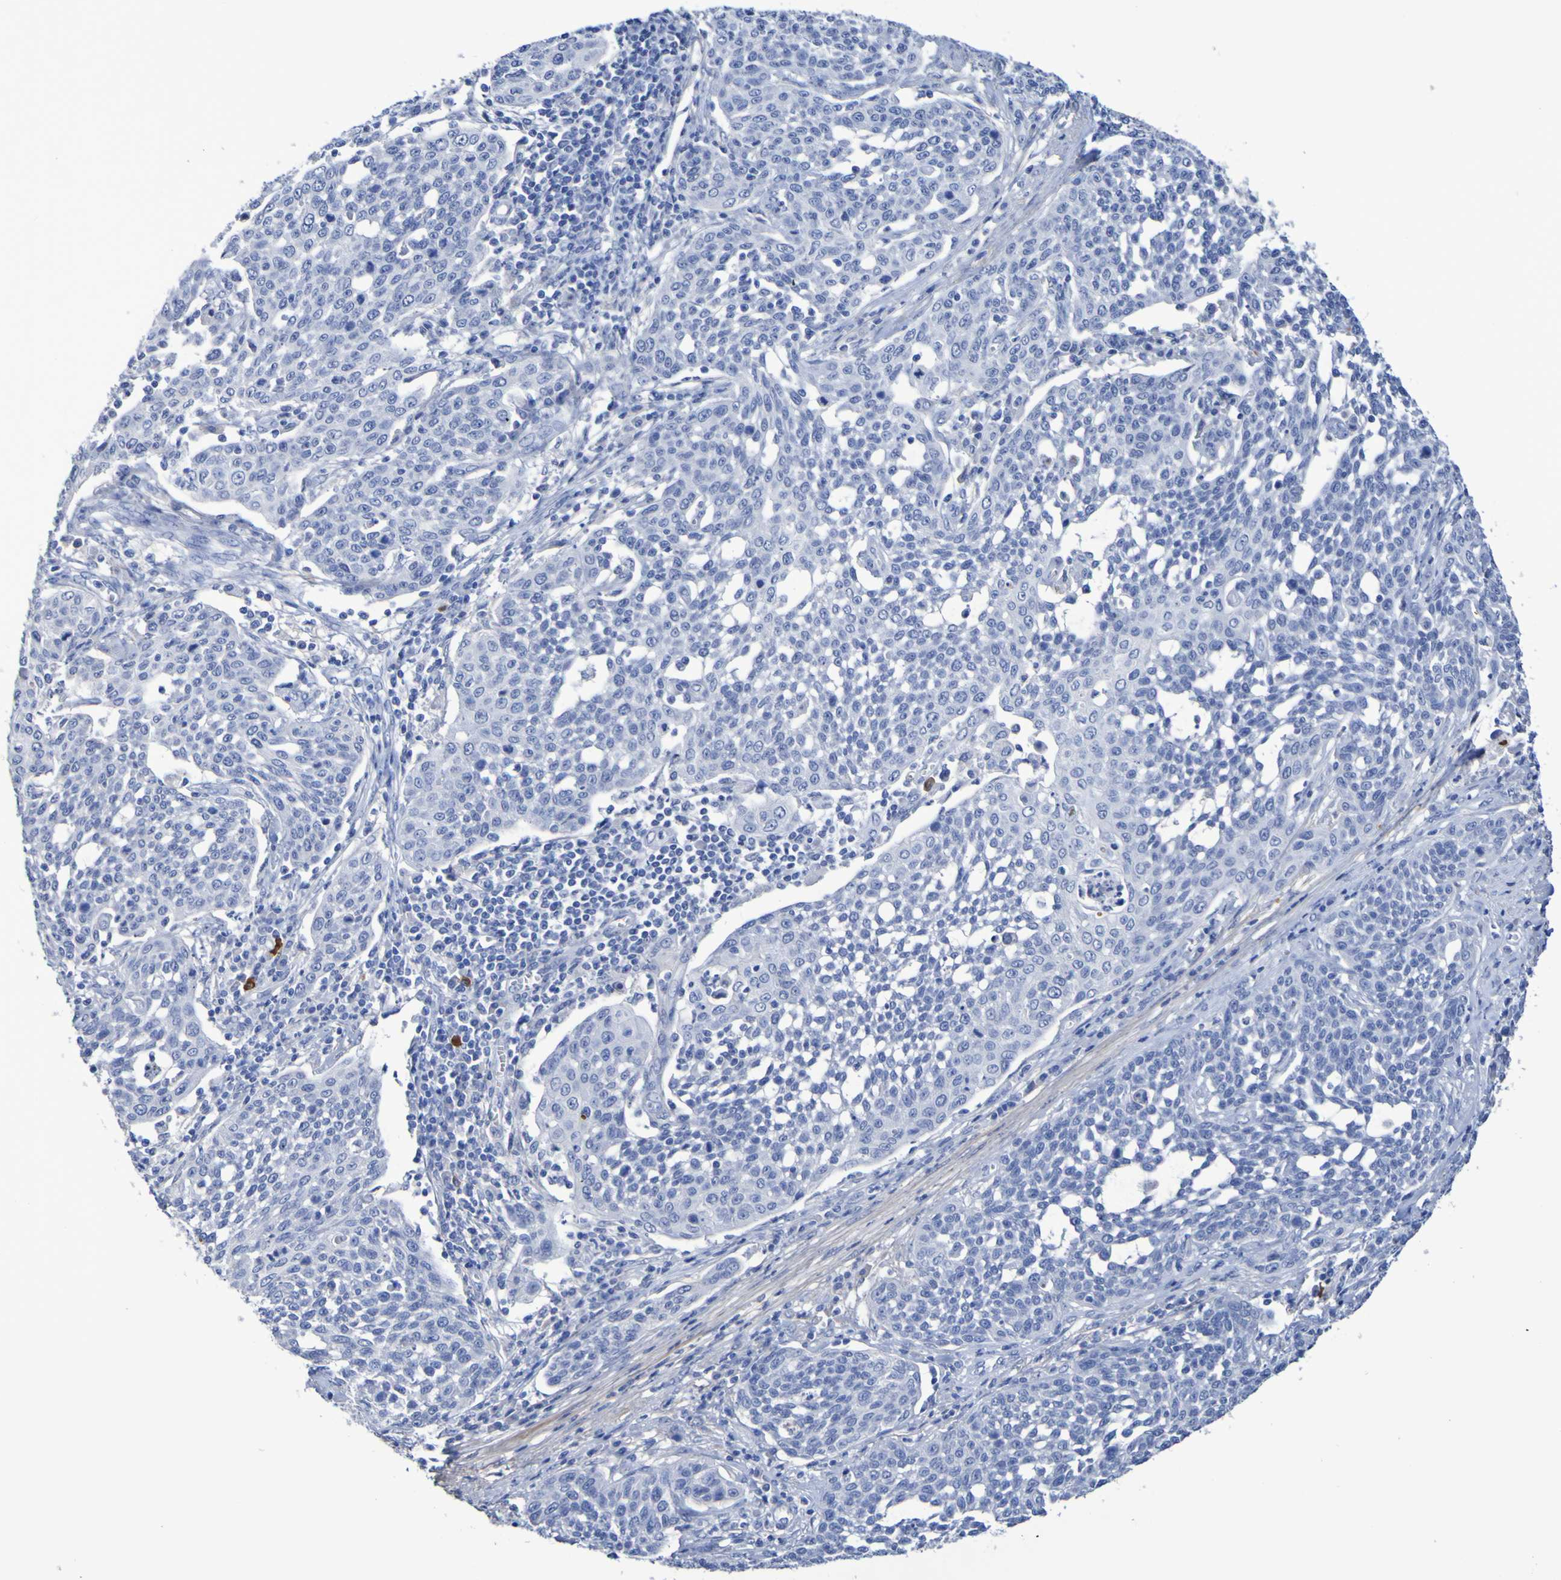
{"staining": {"intensity": "negative", "quantity": "none", "location": "none"}, "tissue": "cervical cancer", "cell_type": "Tumor cells", "image_type": "cancer", "snomed": [{"axis": "morphology", "description": "Squamous cell carcinoma, NOS"}, {"axis": "topography", "description": "Cervix"}], "caption": "Tumor cells are negative for protein expression in human squamous cell carcinoma (cervical). (DAB (3,3'-diaminobenzidine) immunohistochemistry, high magnification).", "gene": "SGCB", "patient": {"sex": "female", "age": 34}}